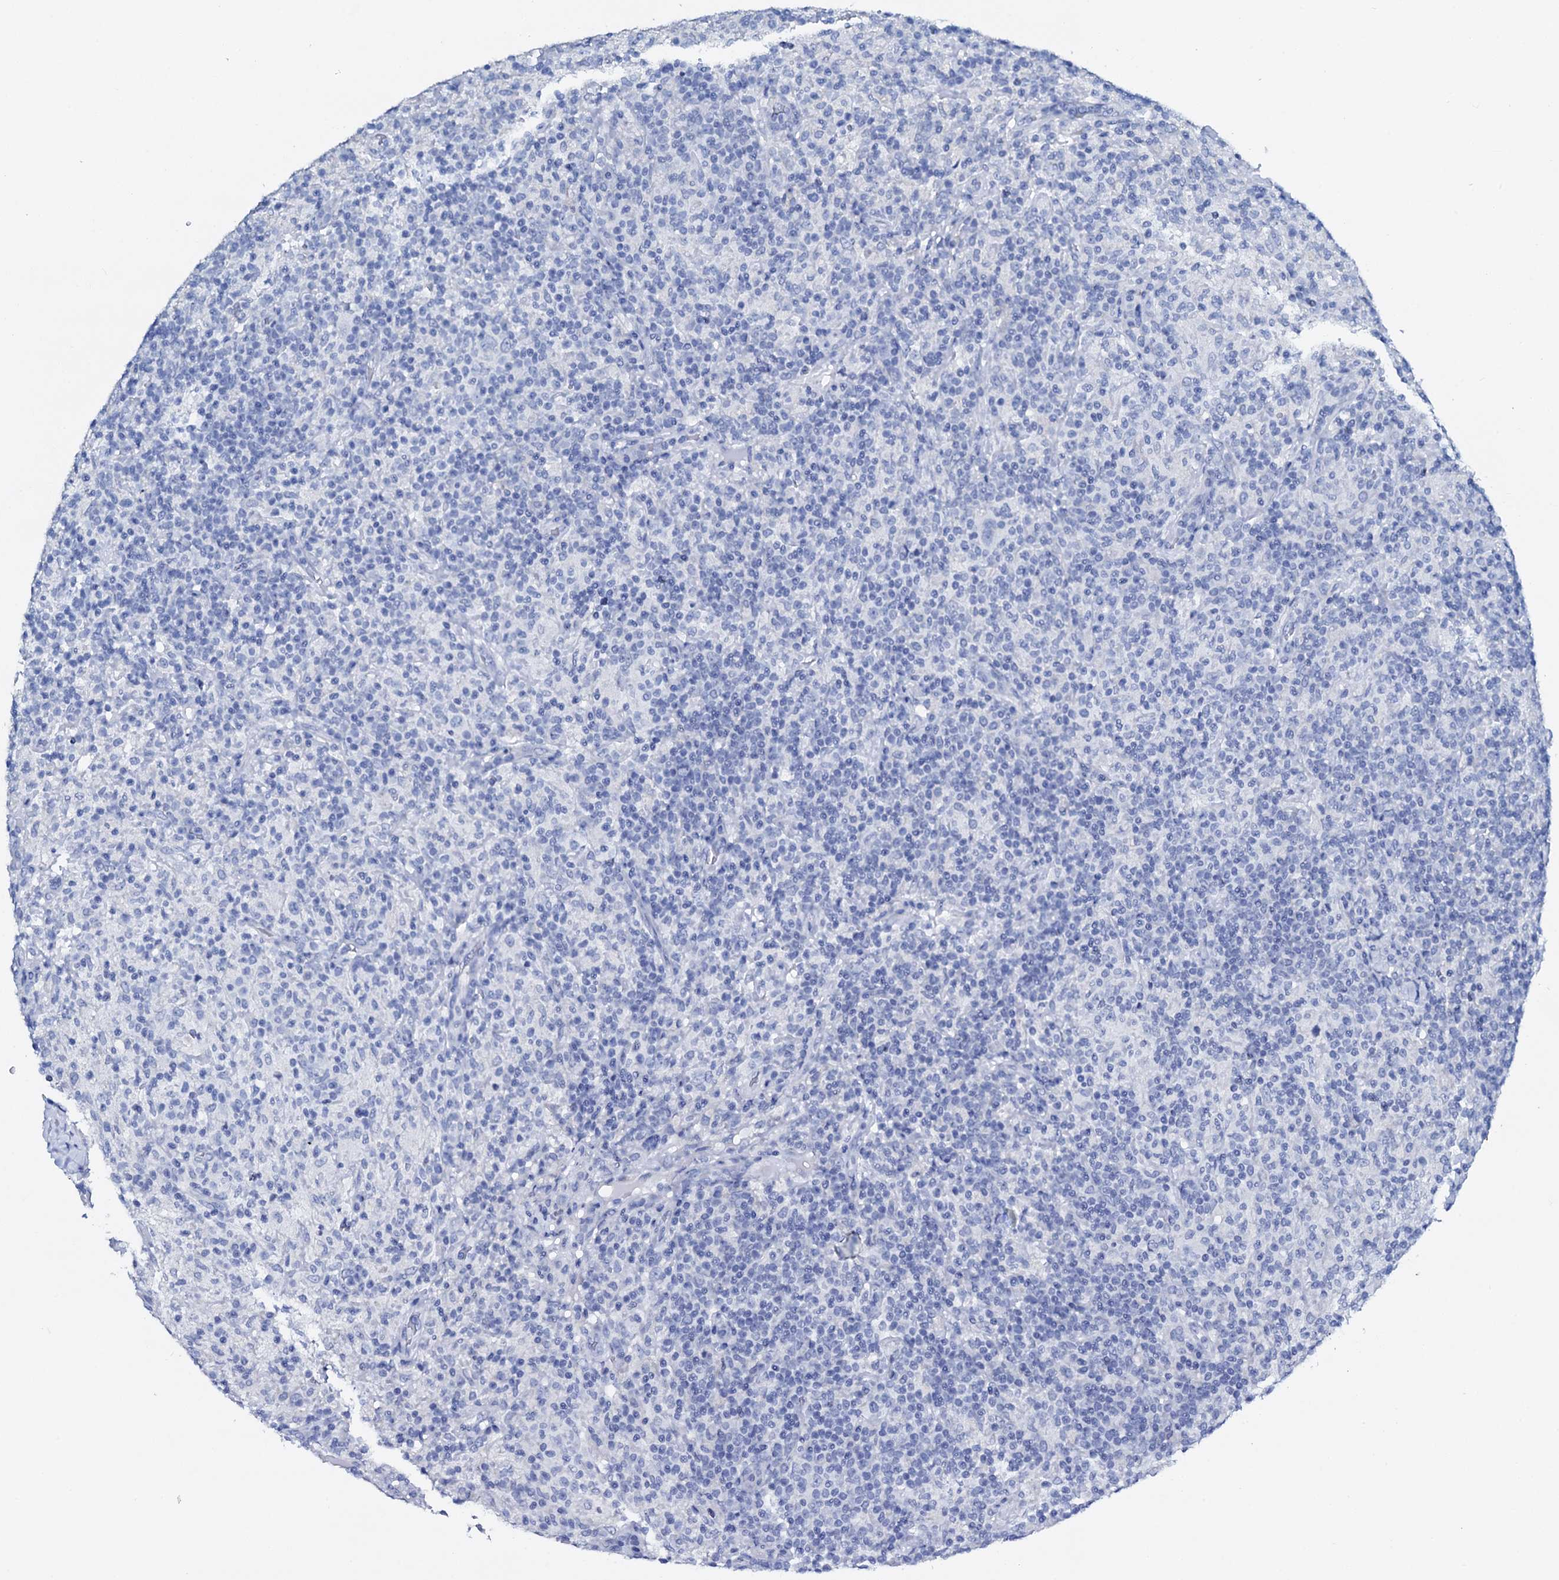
{"staining": {"intensity": "negative", "quantity": "none", "location": "none"}, "tissue": "lymphoma", "cell_type": "Tumor cells", "image_type": "cancer", "snomed": [{"axis": "morphology", "description": "Hodgkin's disease, NOS"}, {"axis": "topography", "description": "Lymph node"}], "caption": "Lymphoma stained for a protein using IHC shows no positivity tumor cells.", "gene": "AMER2", "patient": {"sex": "male", "age": 70}}